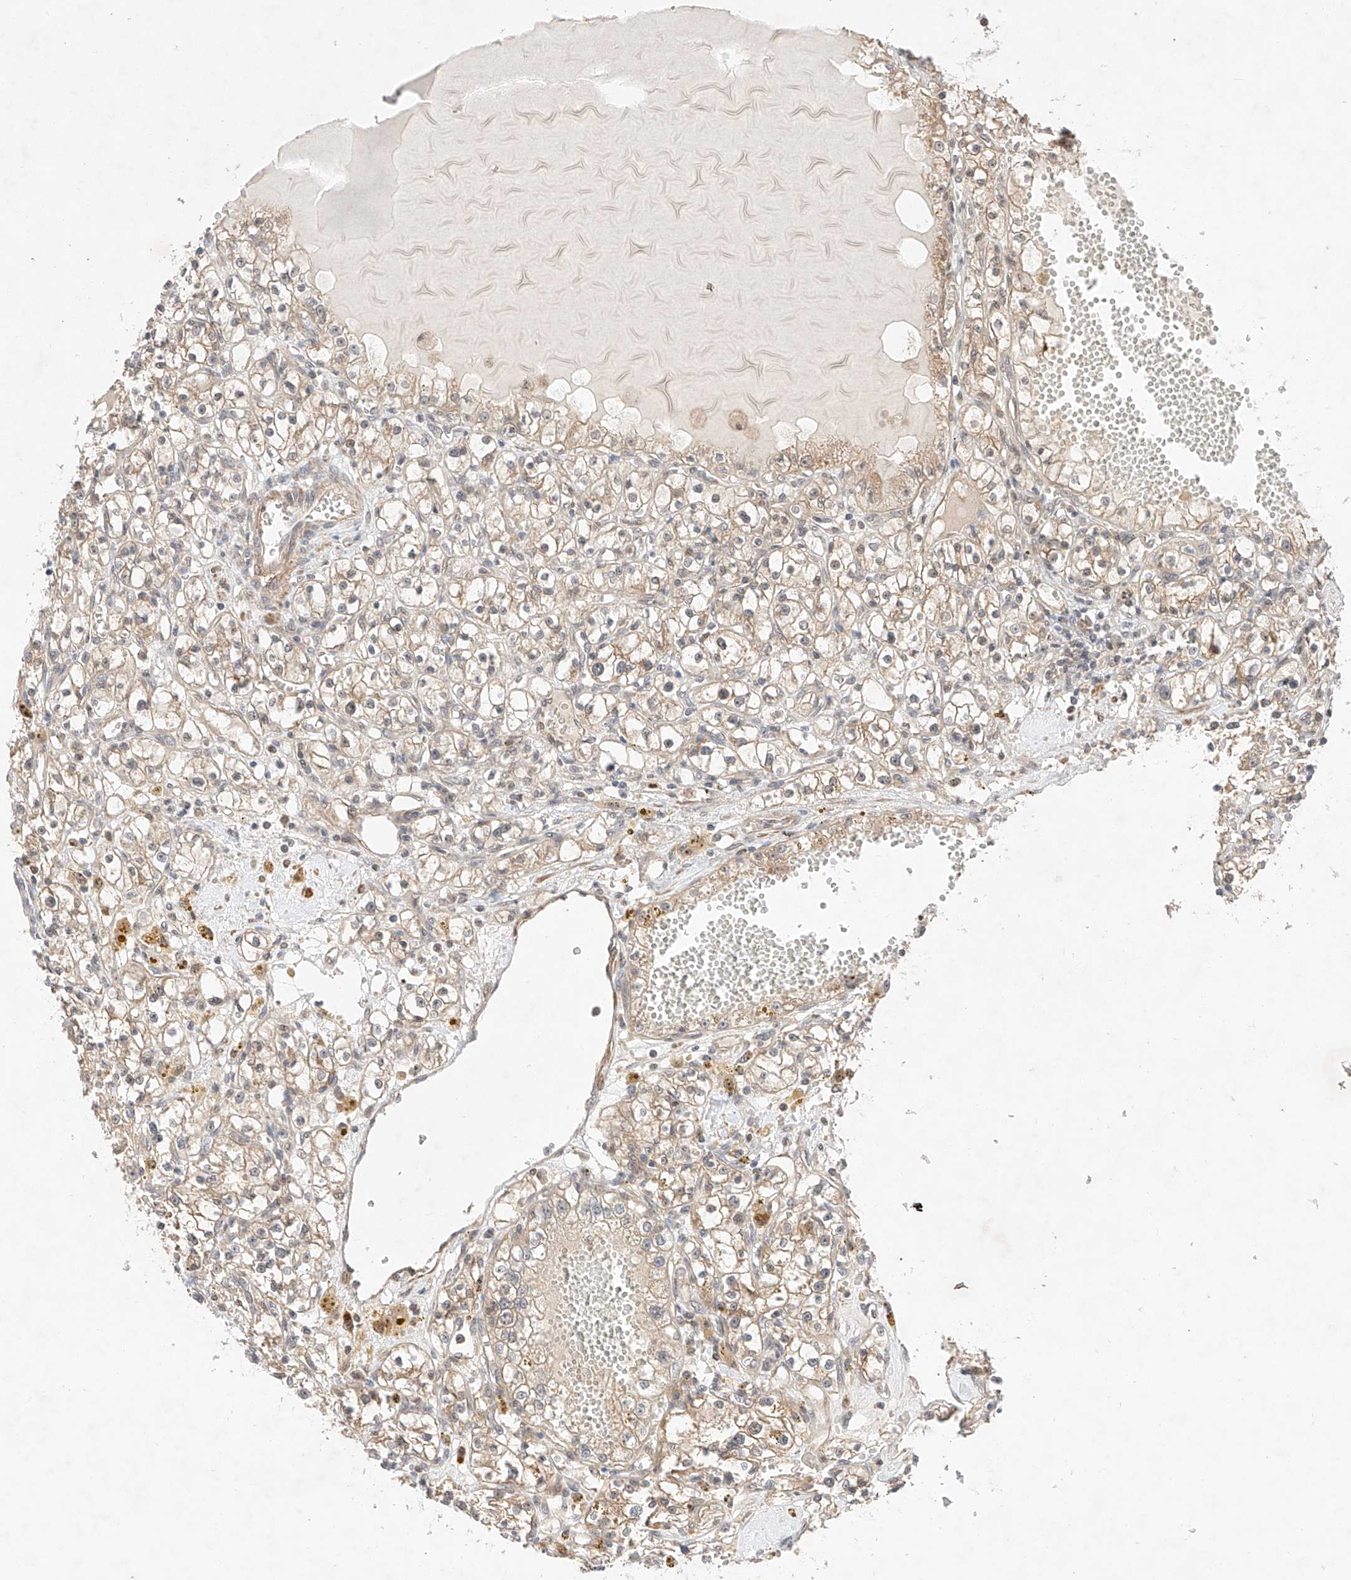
{"staining": {"intensity": "negative", "quantity": "none", "location": "none"}, "tissue": "renal cancer", "cell_type": "Tumor cells", "image_type": "cancer", "snomed": [{"axis": "morphology", "description": "Adenocarcinoma, NOS"}, {"axis": "topography", "description": "Kidney"}], "caption": "Adenocarcinoma (renal) stained for a protein using immunohistochemistry (IHC) exhibits no positivity tumor cells.", "gene": "TSR2", "patient": {"sex": "male", "age": 56}}